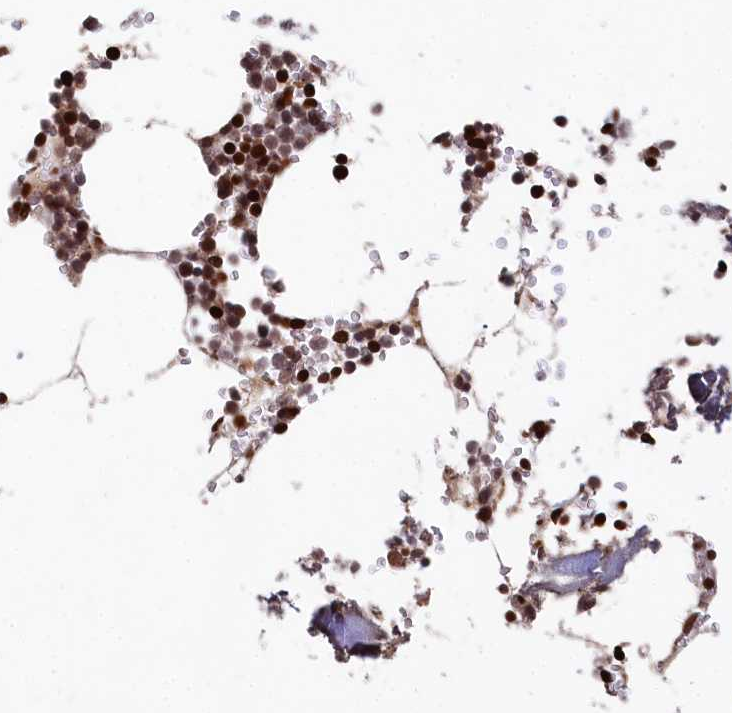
{"staining": {"intensity": "strong", "quantity": "25%-75%", "location": "nuclear"}, "tissue": "bone marrow", "cell_type": "Hematopoietic cells", "image_type": "normal", "snomed": [{"axis": "morphology", "description": "Normal tissue, NOS"}, {"axis": "topography", "description": "Bone marrow"}], "caption": "Immunohistochemical staining of benign human bone marrow shows 25%-75% levels of strong nuclear protein expression in approximately 25%-75% of hematopoietic cells. (DAB (3,3'-diaminobenzidine) IHC, brown staining for protein, blue staining for nuclei).", "gene": "MCF2L2", "patient": {"sex": "male", "age": 70}}